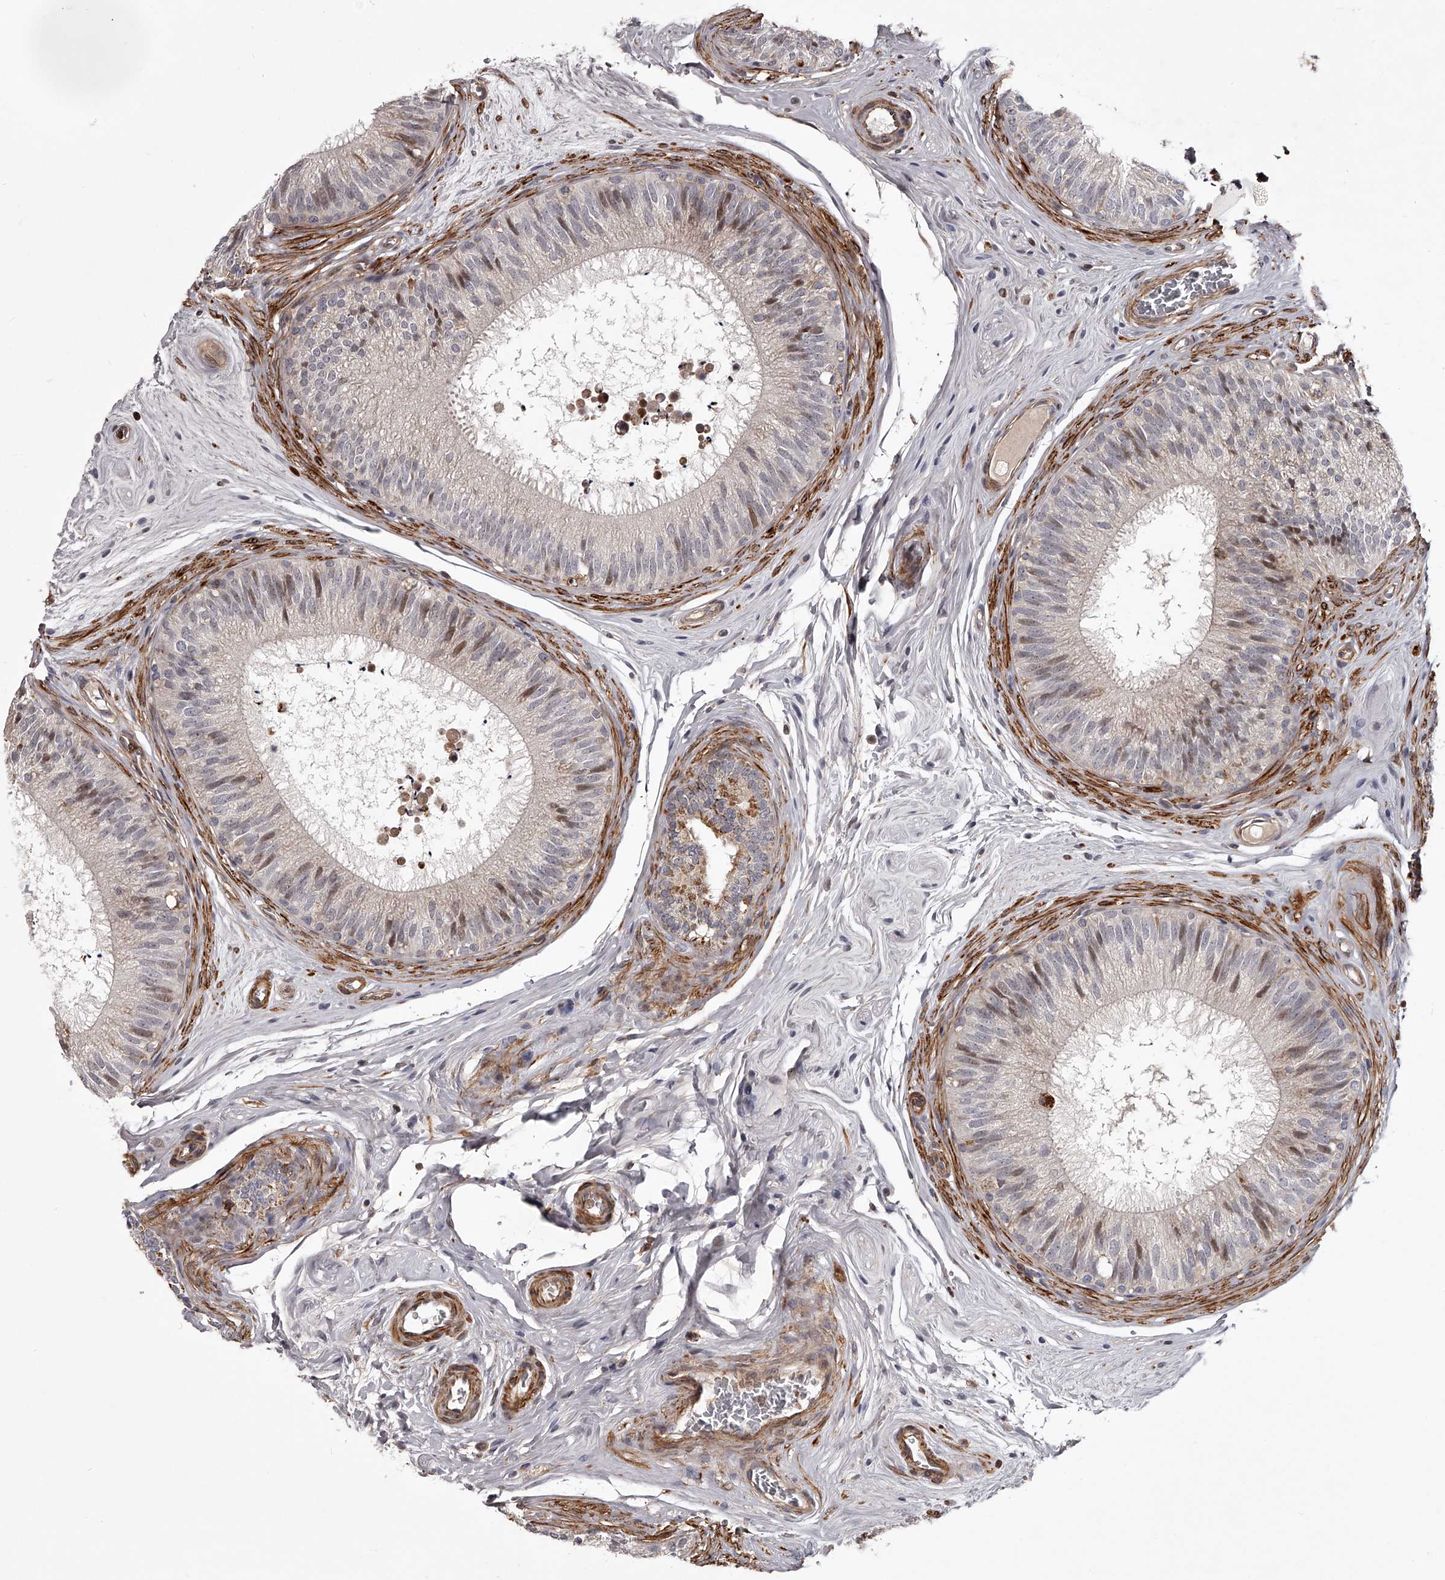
{"staining": {"intensity": "moderate", "quantity": "<25%", "location": "cytoplasmic/membranous,nuclear"}, "tissue": "epididymis", "cell_type": "Glandular cells", "image_type": "normal", "snomed": [{"axis": "morphology", "description": "Normal tissue, NOS"}, {"axis": "topography", "description": "Epididymis"}], "caption": "Unremarkable epididymis demonstrates moderate cytoplasmic/membranous,nuclear staining in approximately <25% of glandular cells.", "gene": "RRP36", "patient": {"sex": "male", "age": 29}}